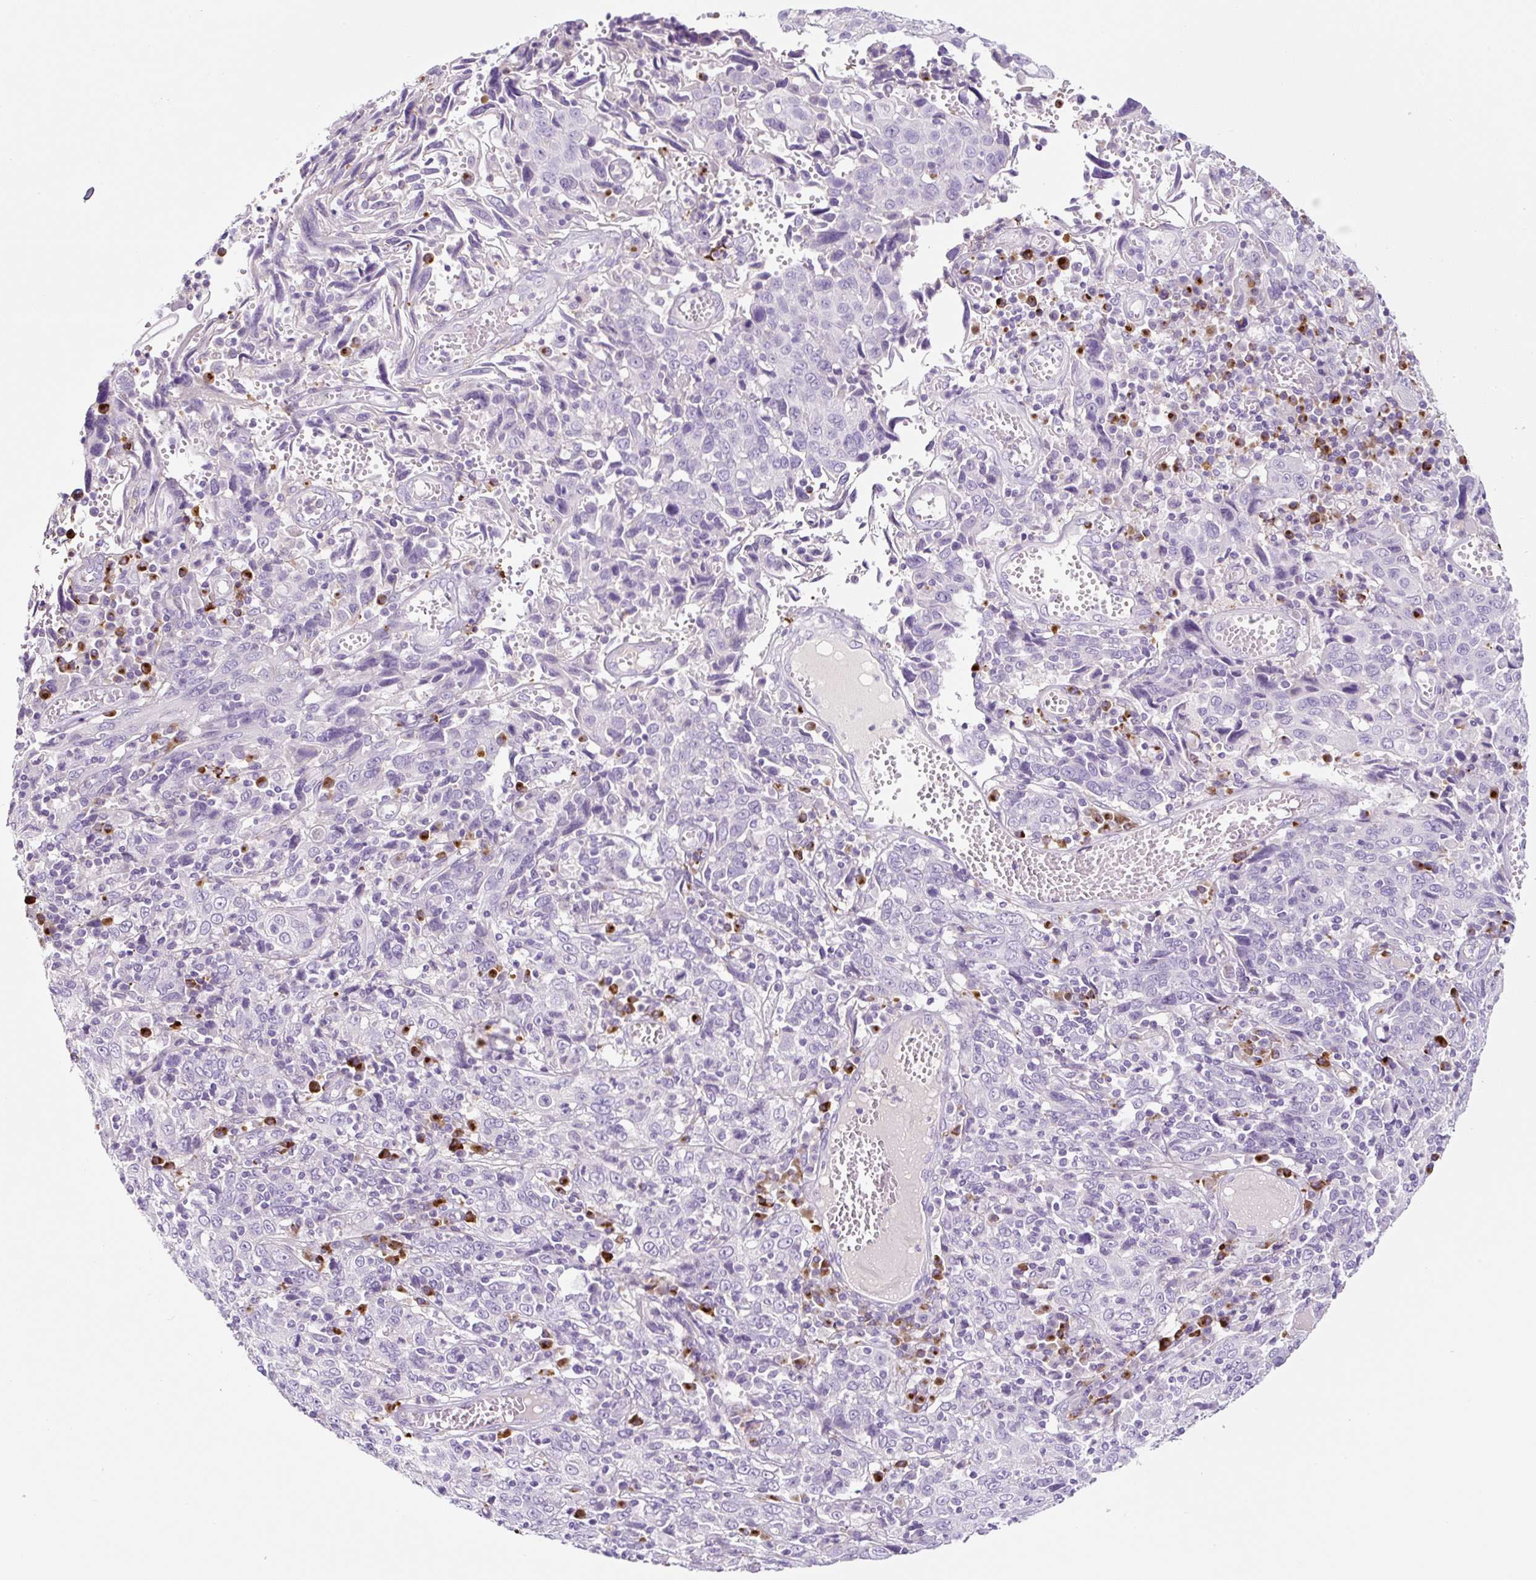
{"staining": {"intensity": "negative", "quantity": "none", "location": "none"}, "tissue": "cervical cancer", "cell_type": "Tumor cells", "image_type": "cancer", "snomed": [{"axis": "morphology", "description": "Squamous cell carcinoma, NOS"}, {"axis": "topography", "description": "Cervix"}], "caption": "This is an immunohistochemistry histopathology image of cervical cancer. There is no positivity in tumor cells.", "gene": "RNF212B", "patient": {"sex": "female", "age": 46}}